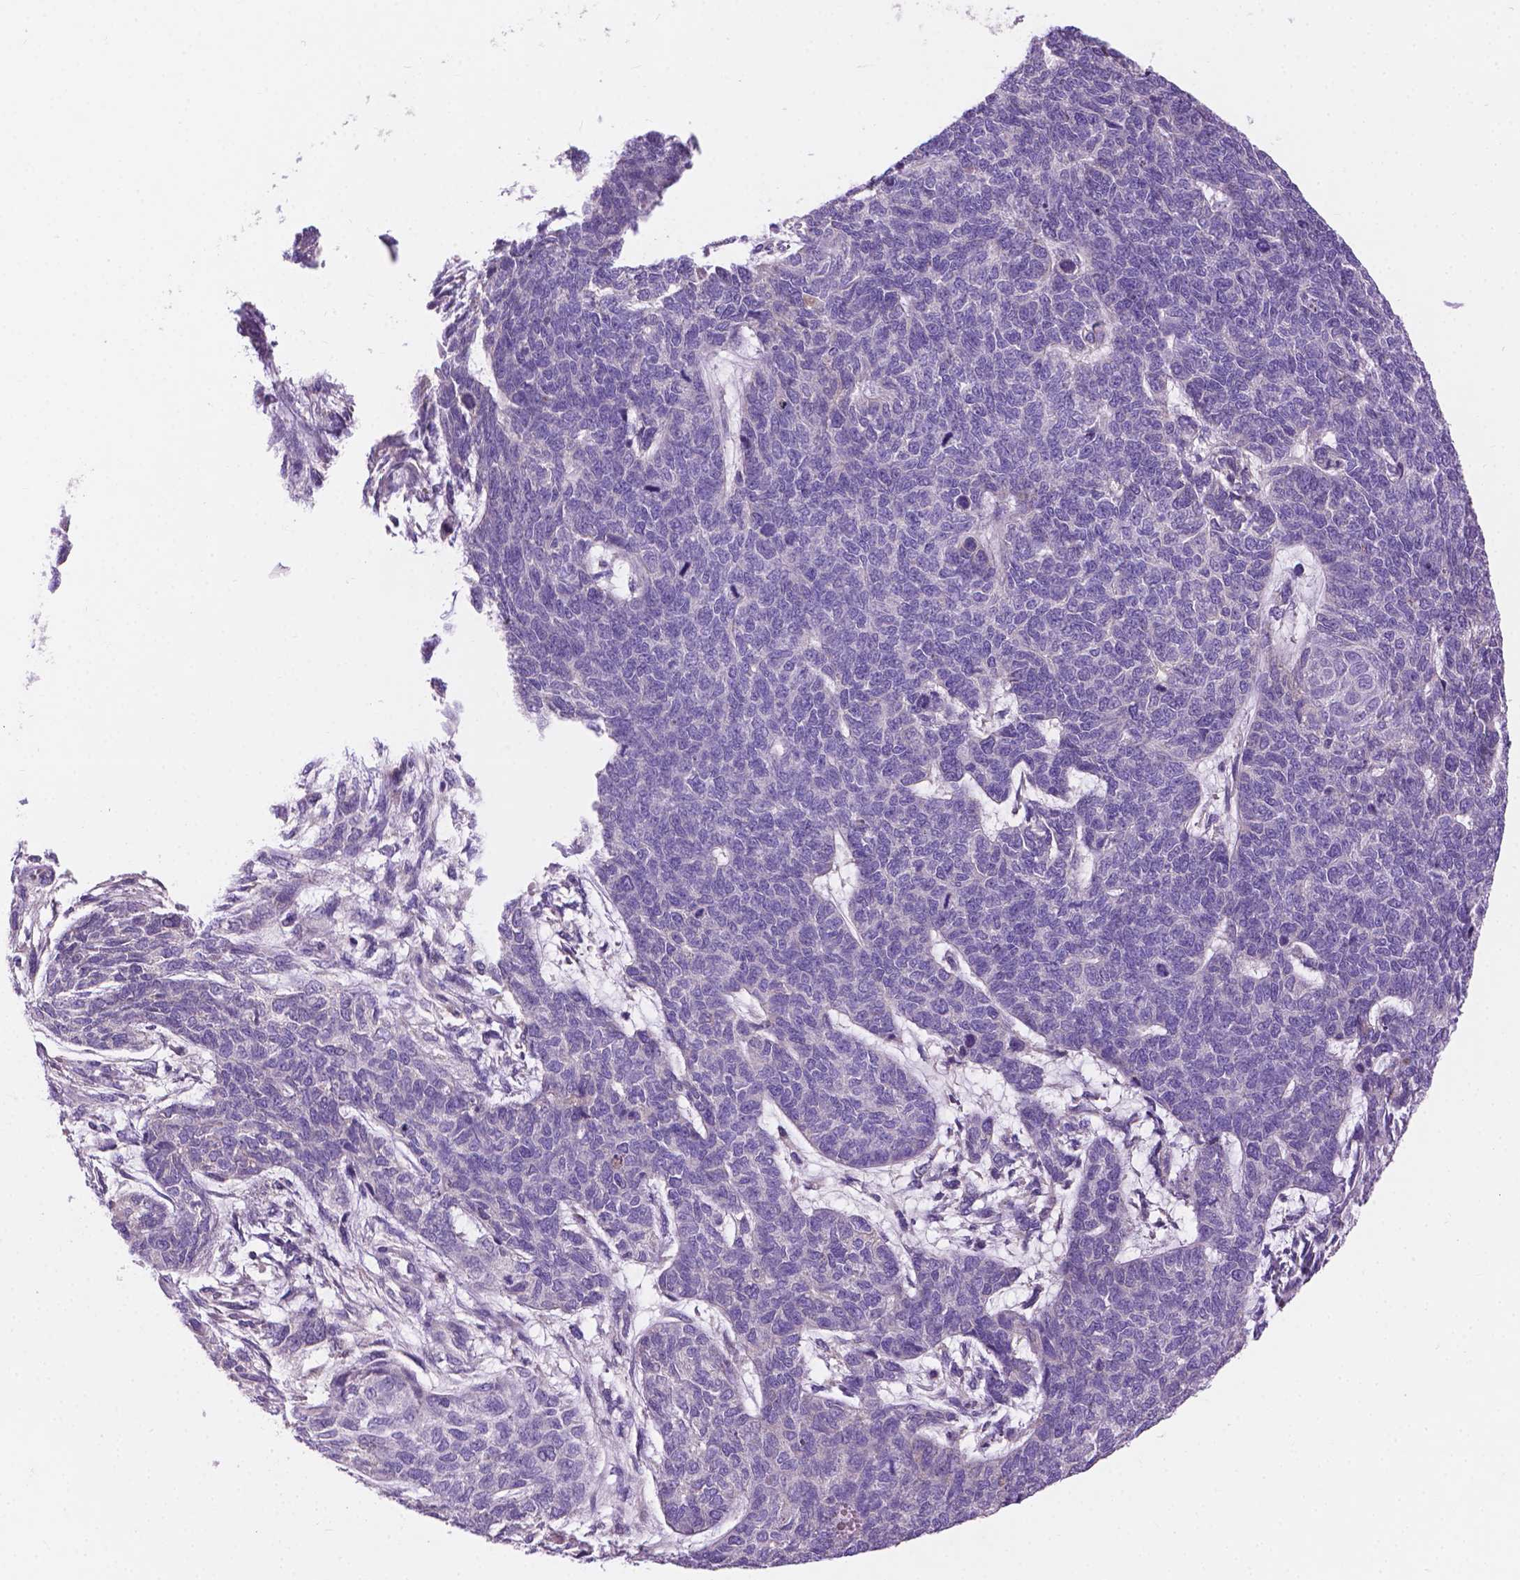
{"staining": {"intensity": "negative", "quantity": "none", "location": "none"}, "tissue": "cervical cancer", "cell_type": "Tumor cells", "image_type": "cancer", "snomed": [{"axis": "morphology", "description": "Squamous cell carcinoma, NOS"}, {"axis": "topography", "description": "Cervix"}], "caption": "DAB immunohistochemical staining of cervical cancer shows no significant expression in tumor cells. The staining was performed using DAB (3,3'-diaminobenzidine) to visualize the protein expression in brown, while the nuclei were stained in blue with hematoxylin (Magnification: 20x).", "gene": "NOXO1", "patient": {"sex": "female", "age": 63}}